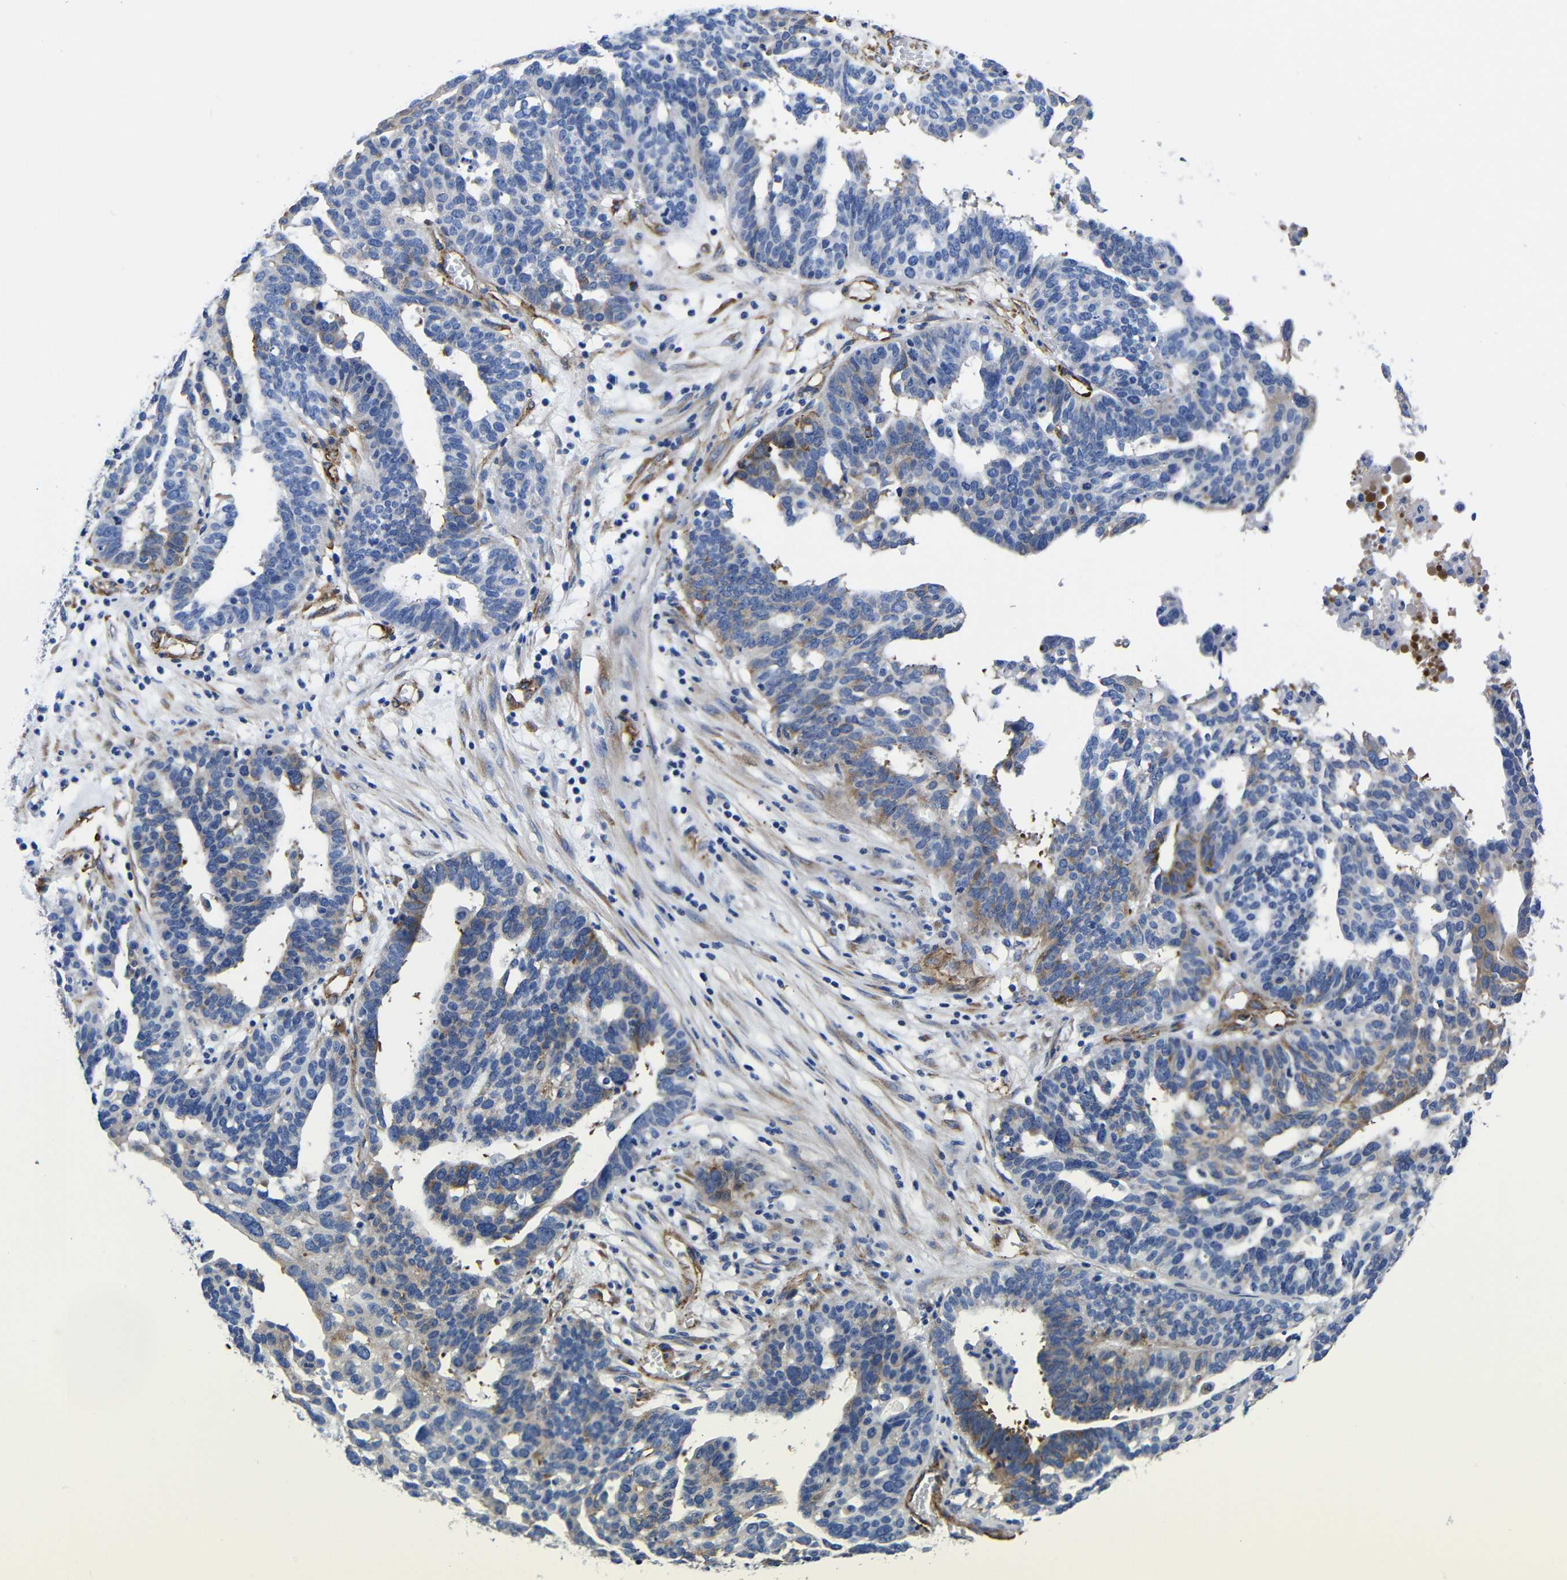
{"staining": {"intensity": "moderate", "quantity": "<25%", "location": "cytoplasmic/membranous"}, "tissue": "ovarian cancer", "cell_type": "Tumor cells", "image_type": "cancer", "snomed": [{"axis": "morphology", "description": "Cystadenocarcinoma, serous, NOS"}, {"axis": "topography", "description": "Ovary"}], "caption": "Tumor cells reveal moderate cytoplasmic/membranous expression in about <25% of cells in ovarian cancer (serous cystadenocarcinoma). Nuclei are stained in blue.", "gene": "LRIG1", "patient": {"sex": "female", "age": 59}}